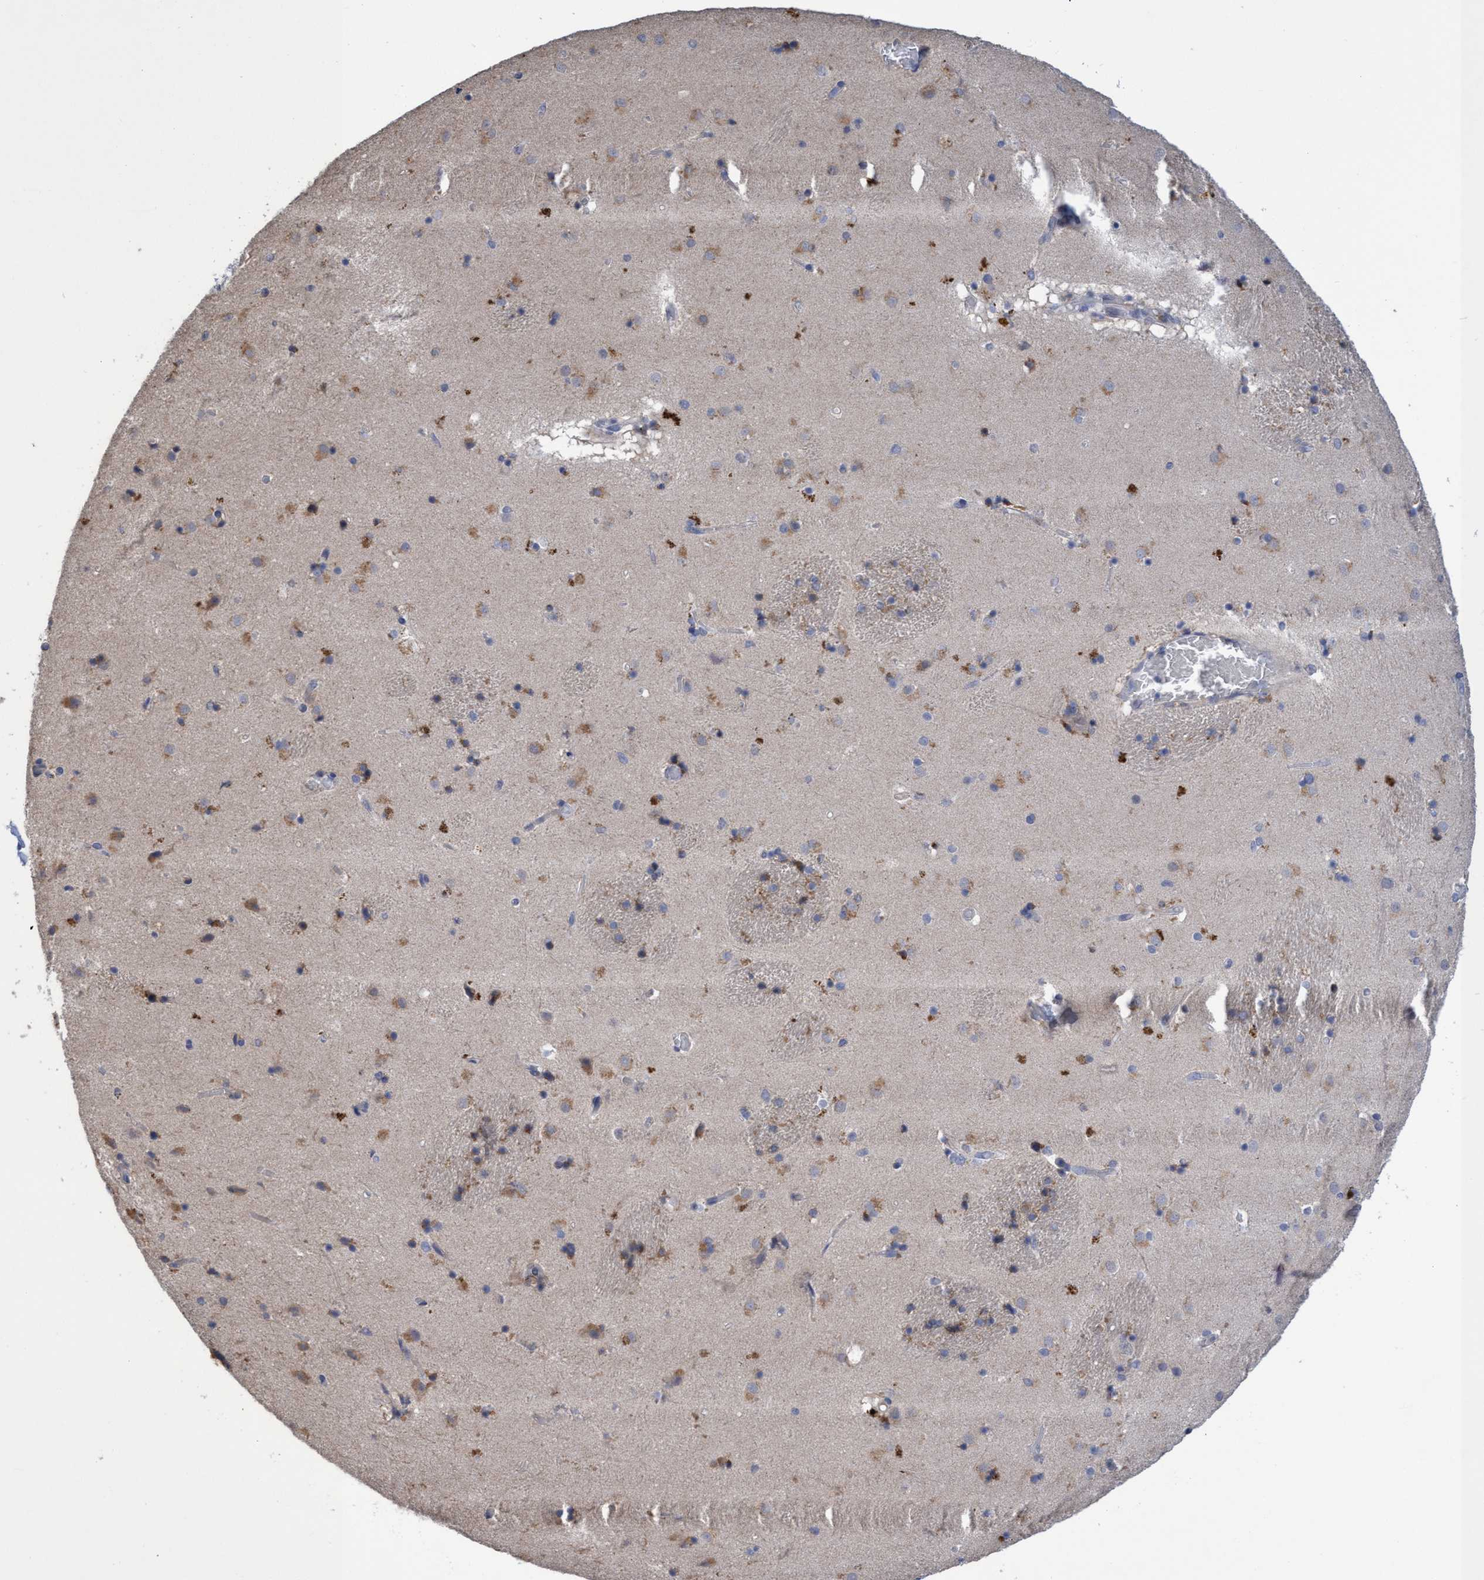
{"staining": {"intensity": "moderate", "quantity": "25%-75%", "location": "cytoplasmic/membranous"}, "tissue": "caudate", "cell_type": "Glial cells", "image_type": "normal", "snomed": [{"axis": "morphology", "description": "Normal tissue, NOS"}, {"axis": "topography", "description": "Lateral ventricle wall"}], "caption": "Caudate stained with immunohistochemistry reveals moderate cytoplasmic/membranous expression in approximately 25%-75% of glial cells. (DAB = brown stain, brightfield microscopy at high magnification).", "gene": "SEMA4D", "patient": {"sex": "male", "age": 70}}